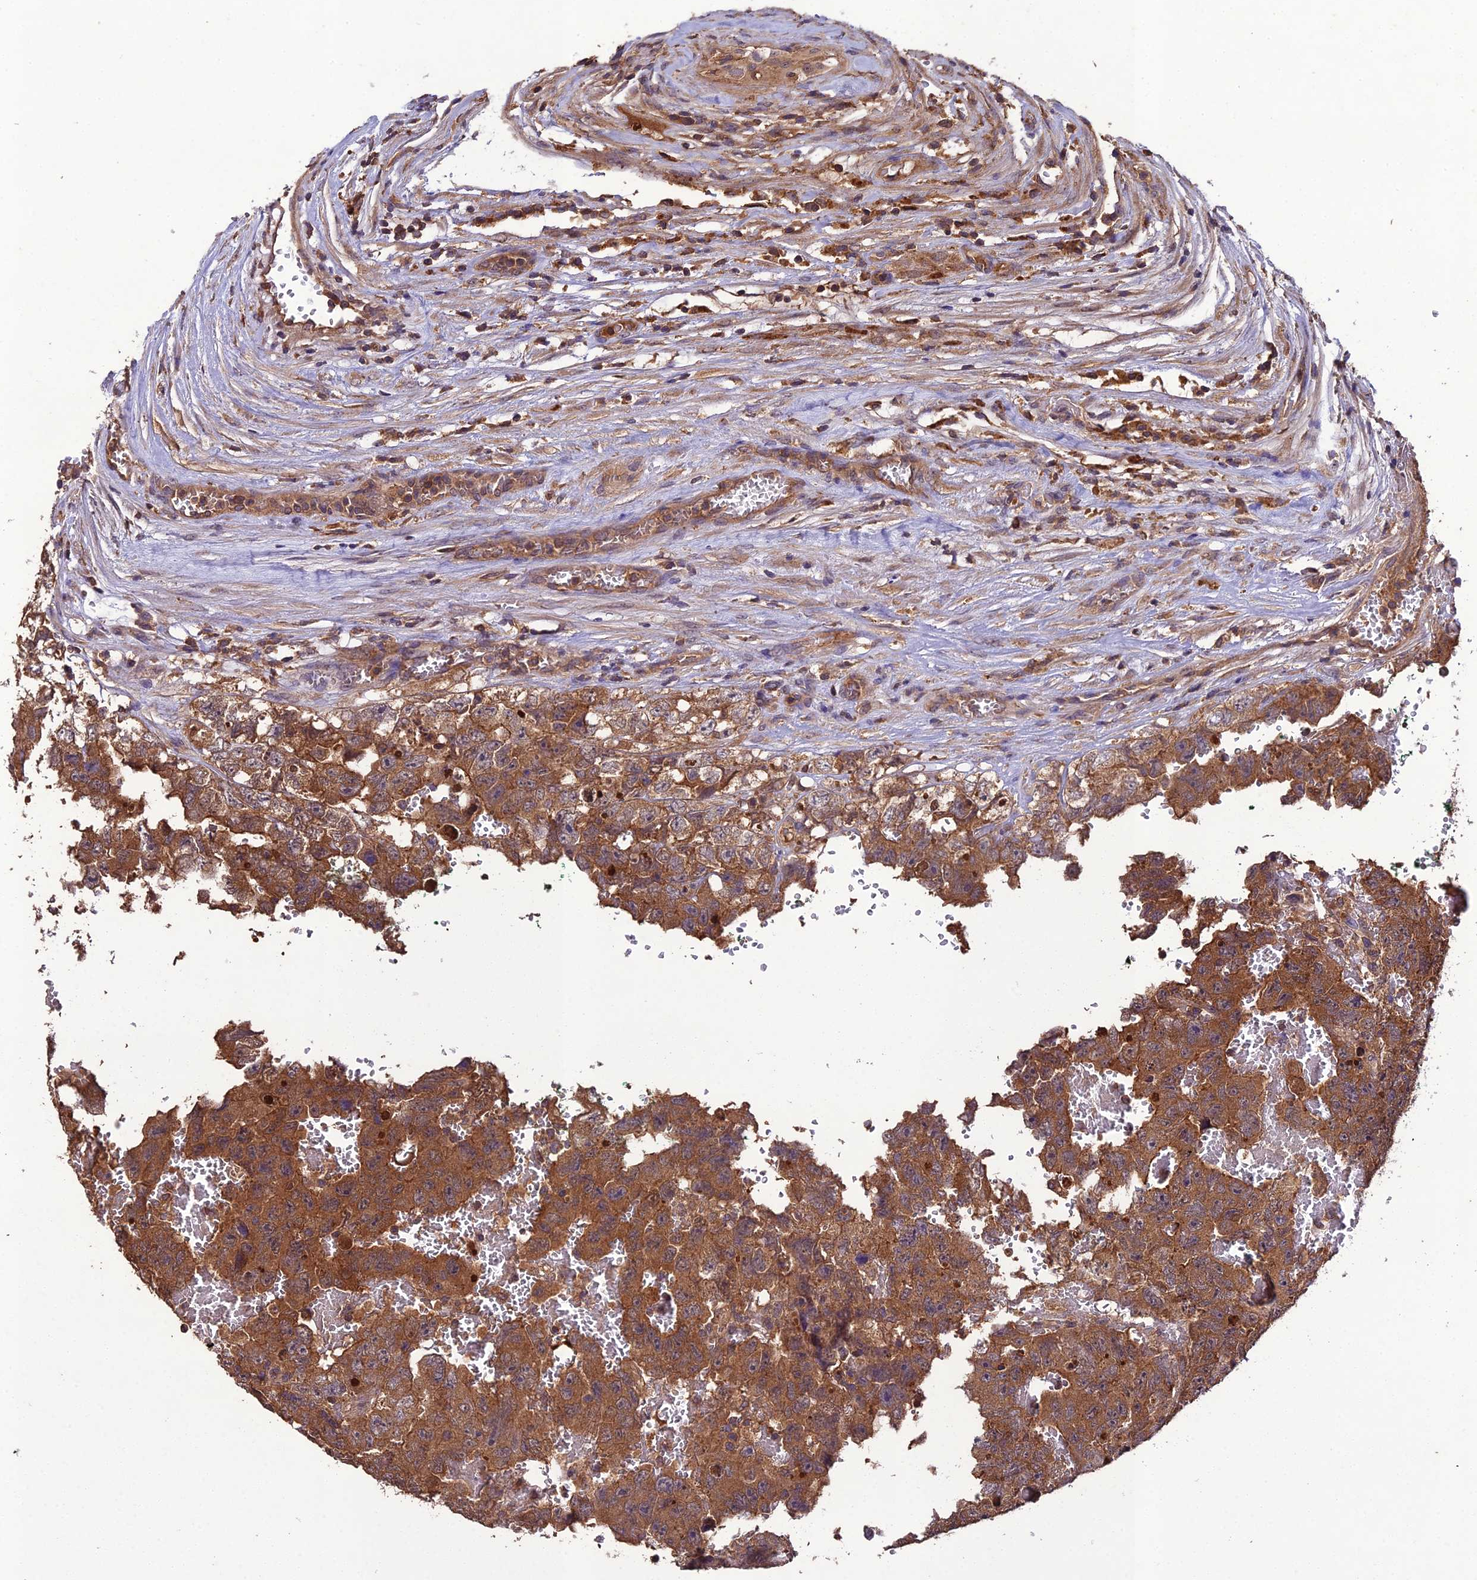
{"staining": {"intensity": "moderate", "quantity": ">75%", "location": "cytoplasmic/membranous"}, "tissue": "testis cancer", "cell_type": "Tumor cells", "image_type": "cancer", "snomed": [{"axis": "morphology", "description": "Carcinoma, Embryonal, NOS"}, {"axis": "topography", "description": "Testis"}], "caption": "Immunohistochemistry histopathology image of neoplastic tissue: human testis cancer stained using immunohistochemistry demonstrates medium levels of moderate protein expression localized specifically in the cytoplasmic/membranous of tumor cells, appearing as a cytoplasmic/membranous brown color.", "gene": "TMEM258", "patient": {"sex": "male", "age": 45}}